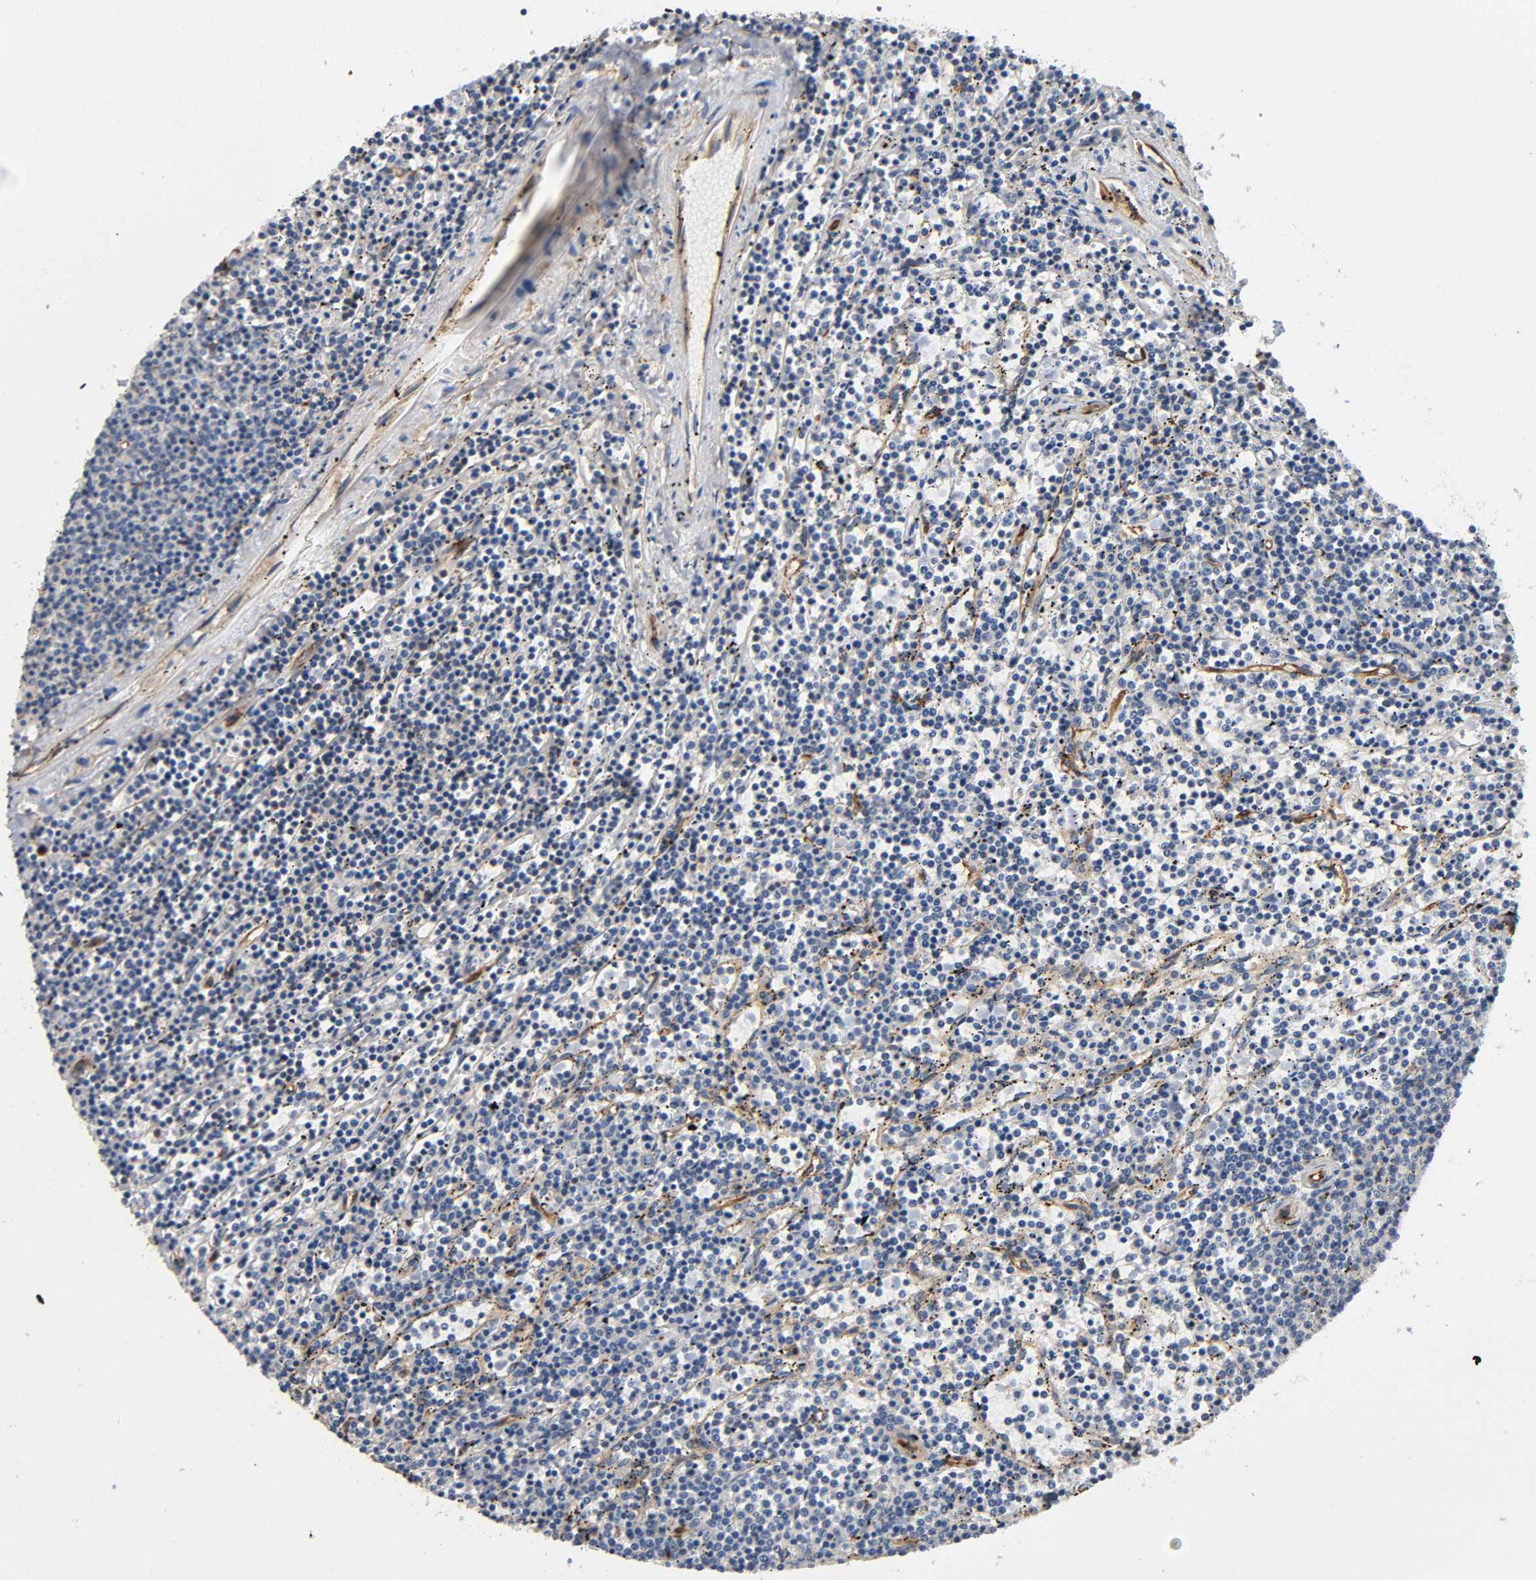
{"staining": {"intensity": "negative", "quantity": "none", "location": "none"}, "tissue": "lymphoma", "cell_type": "Tumor cells", "image_type": "cancer", "snomed": [{"axis": "morphology", "description": "Malignant lymphoma, non-Hodgkin's type, Low grade"}, {"axis": "topography", "description": "Spleen"}], "caption": "Immunohistochemical staining of lymphoma demonstrates no significant staining in tumor cells.", "gene": "MARS1", "patient": {"sex": "female", "age": 50}}